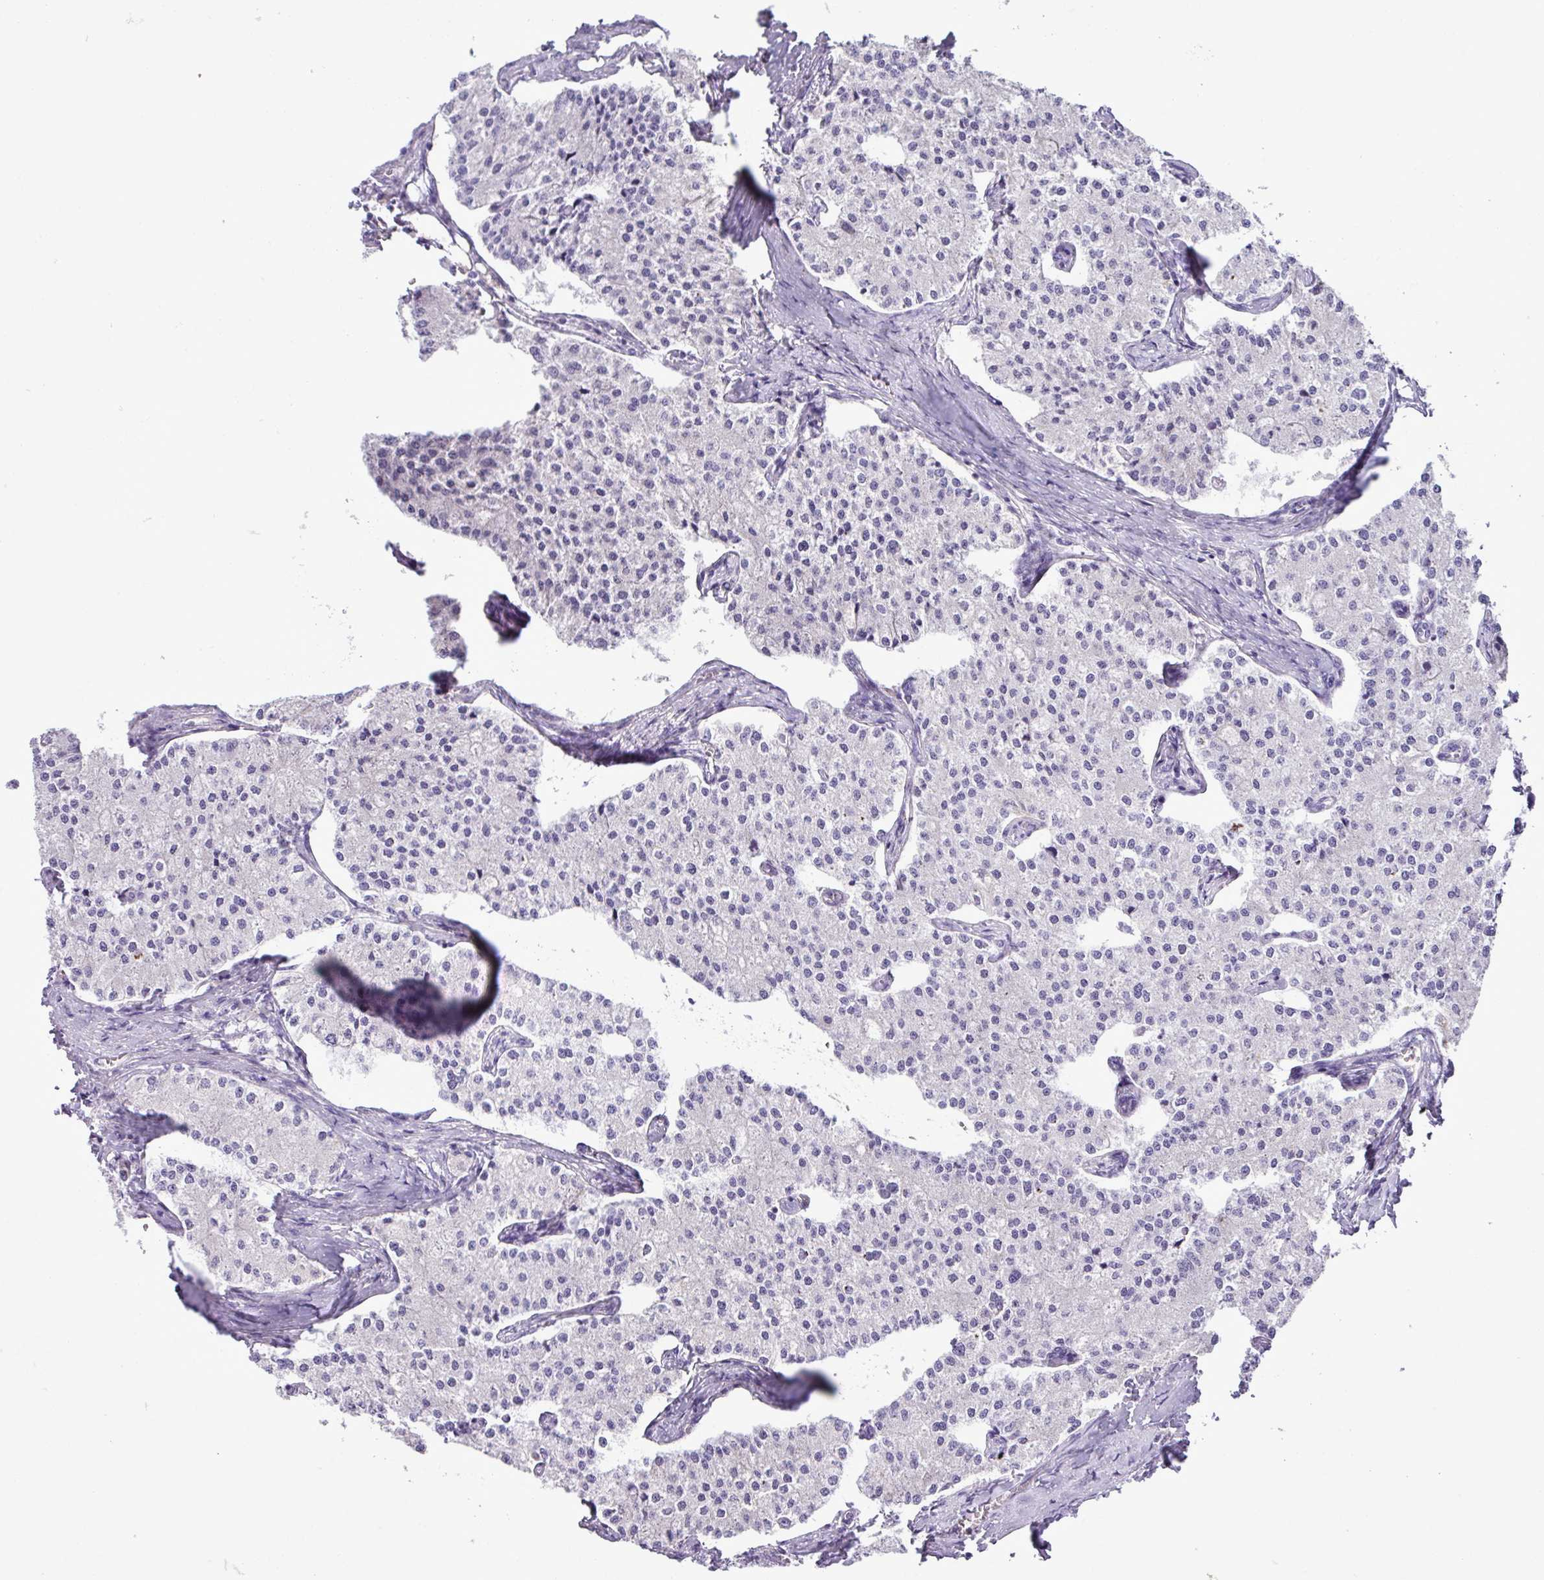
{"staining": {"intensity": "negative", "quantity": "none", "location": "none"}, "tissue": "carcinoid", "cell_type": "Tumor cells", "image_type": "cancer", "snomed": [{"axis": "morphology", "description": "Carcinoid, malignant, NOS"}, {"axis": "topography", "description": "Colon"}], "caption": "Image shows no significant protein expression in tumor cells of carcinoid.", "gene": "ZSCAN5A", "patient": {"sex": "female", "age": 52}}